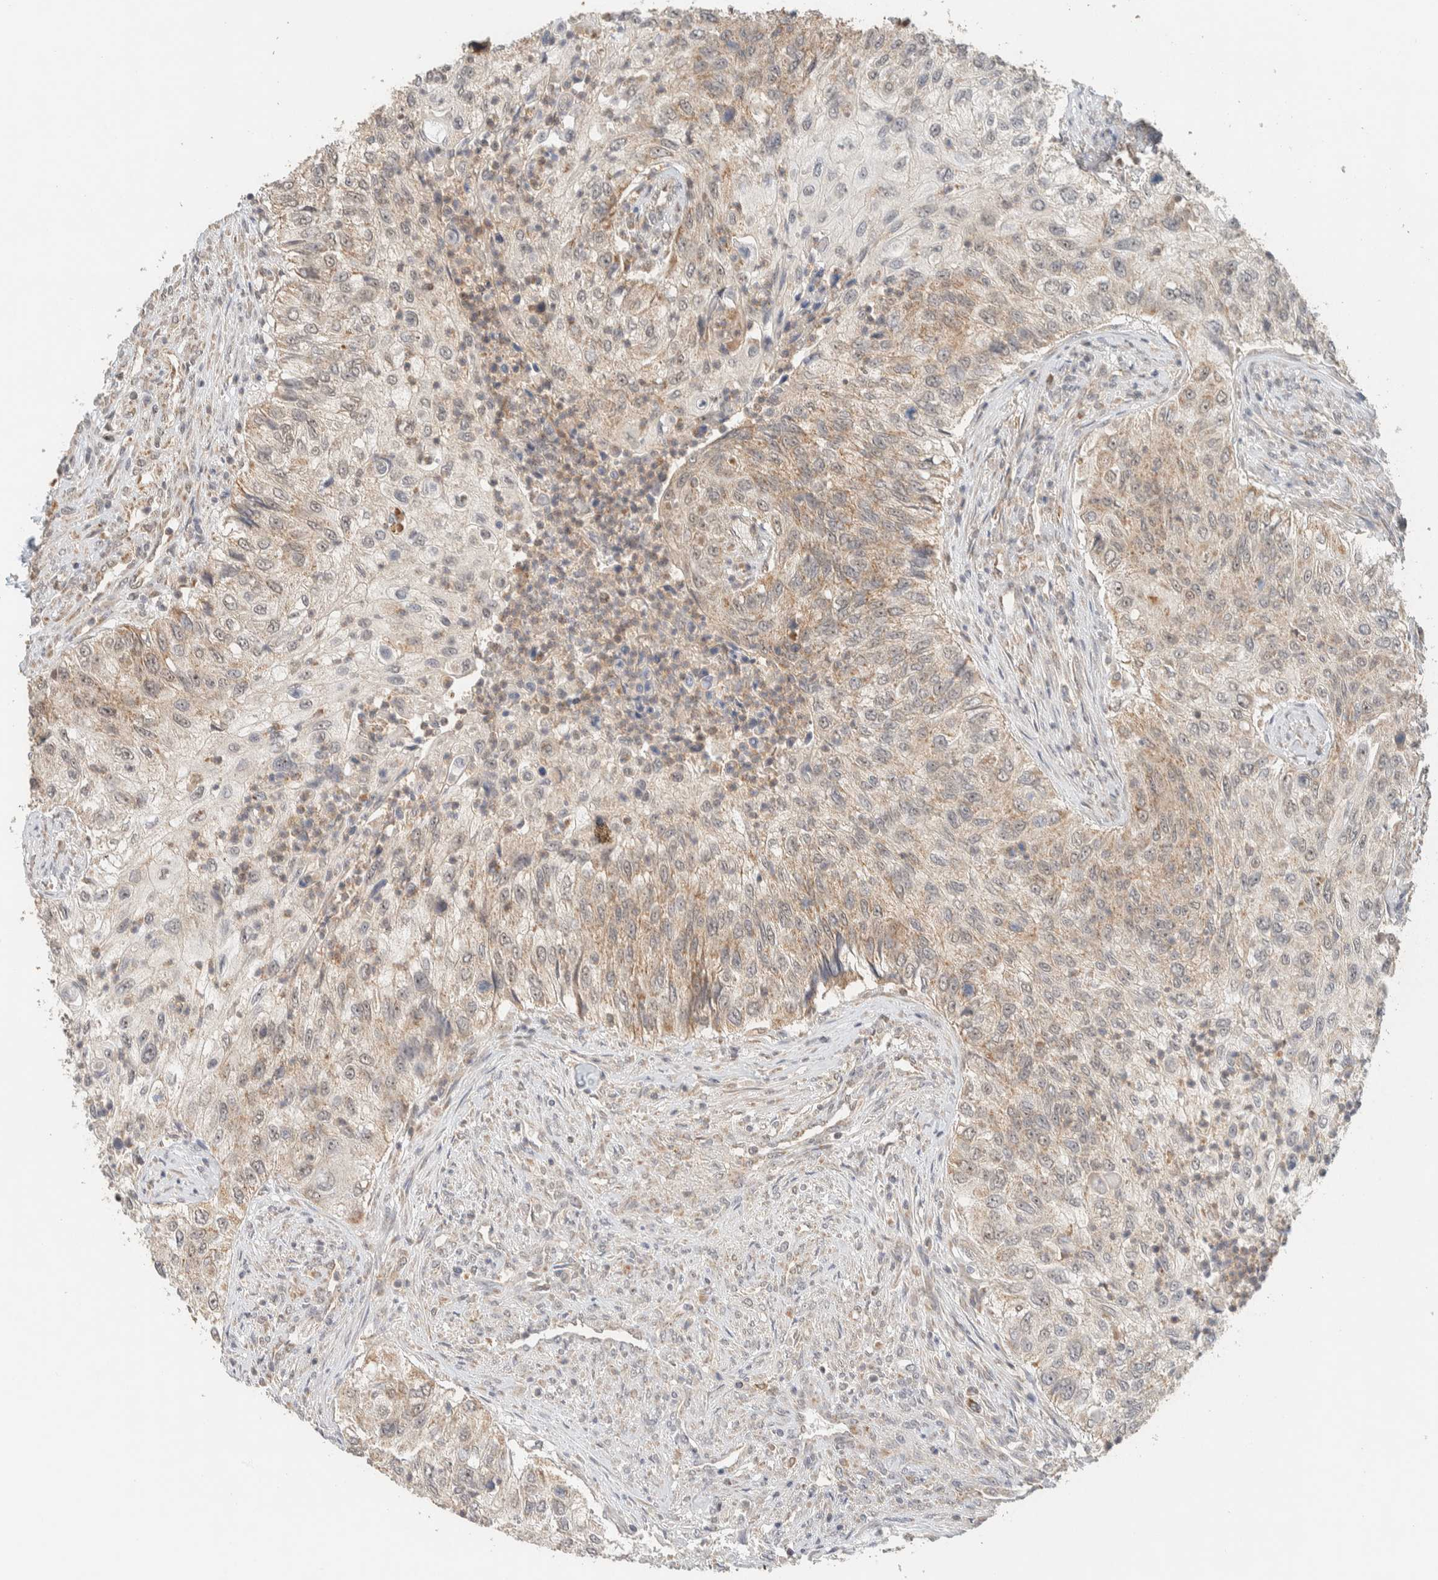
{"staining": {"intensity": "weak", "quantity": ">75%", "location": "cytoplasmic/membranous"}, "tissue": "urothelial cancer", "cell_type": "Tumor cells", "image_type": "cancer", "snomed": [{"axis": "morphology", "description": "Urothelial carcinoma, High grade"}, {"axis": "topography", "description": "Urinary bladder"}], "caption": "Tumor cells exhibit low levels of weak cytoplasmic/membranous positivity in approximately >75% of cells in urothelial carcinoma (high-grade).", "gene": "MRPL41", "patient": {"sex": "female", "age": 60}}